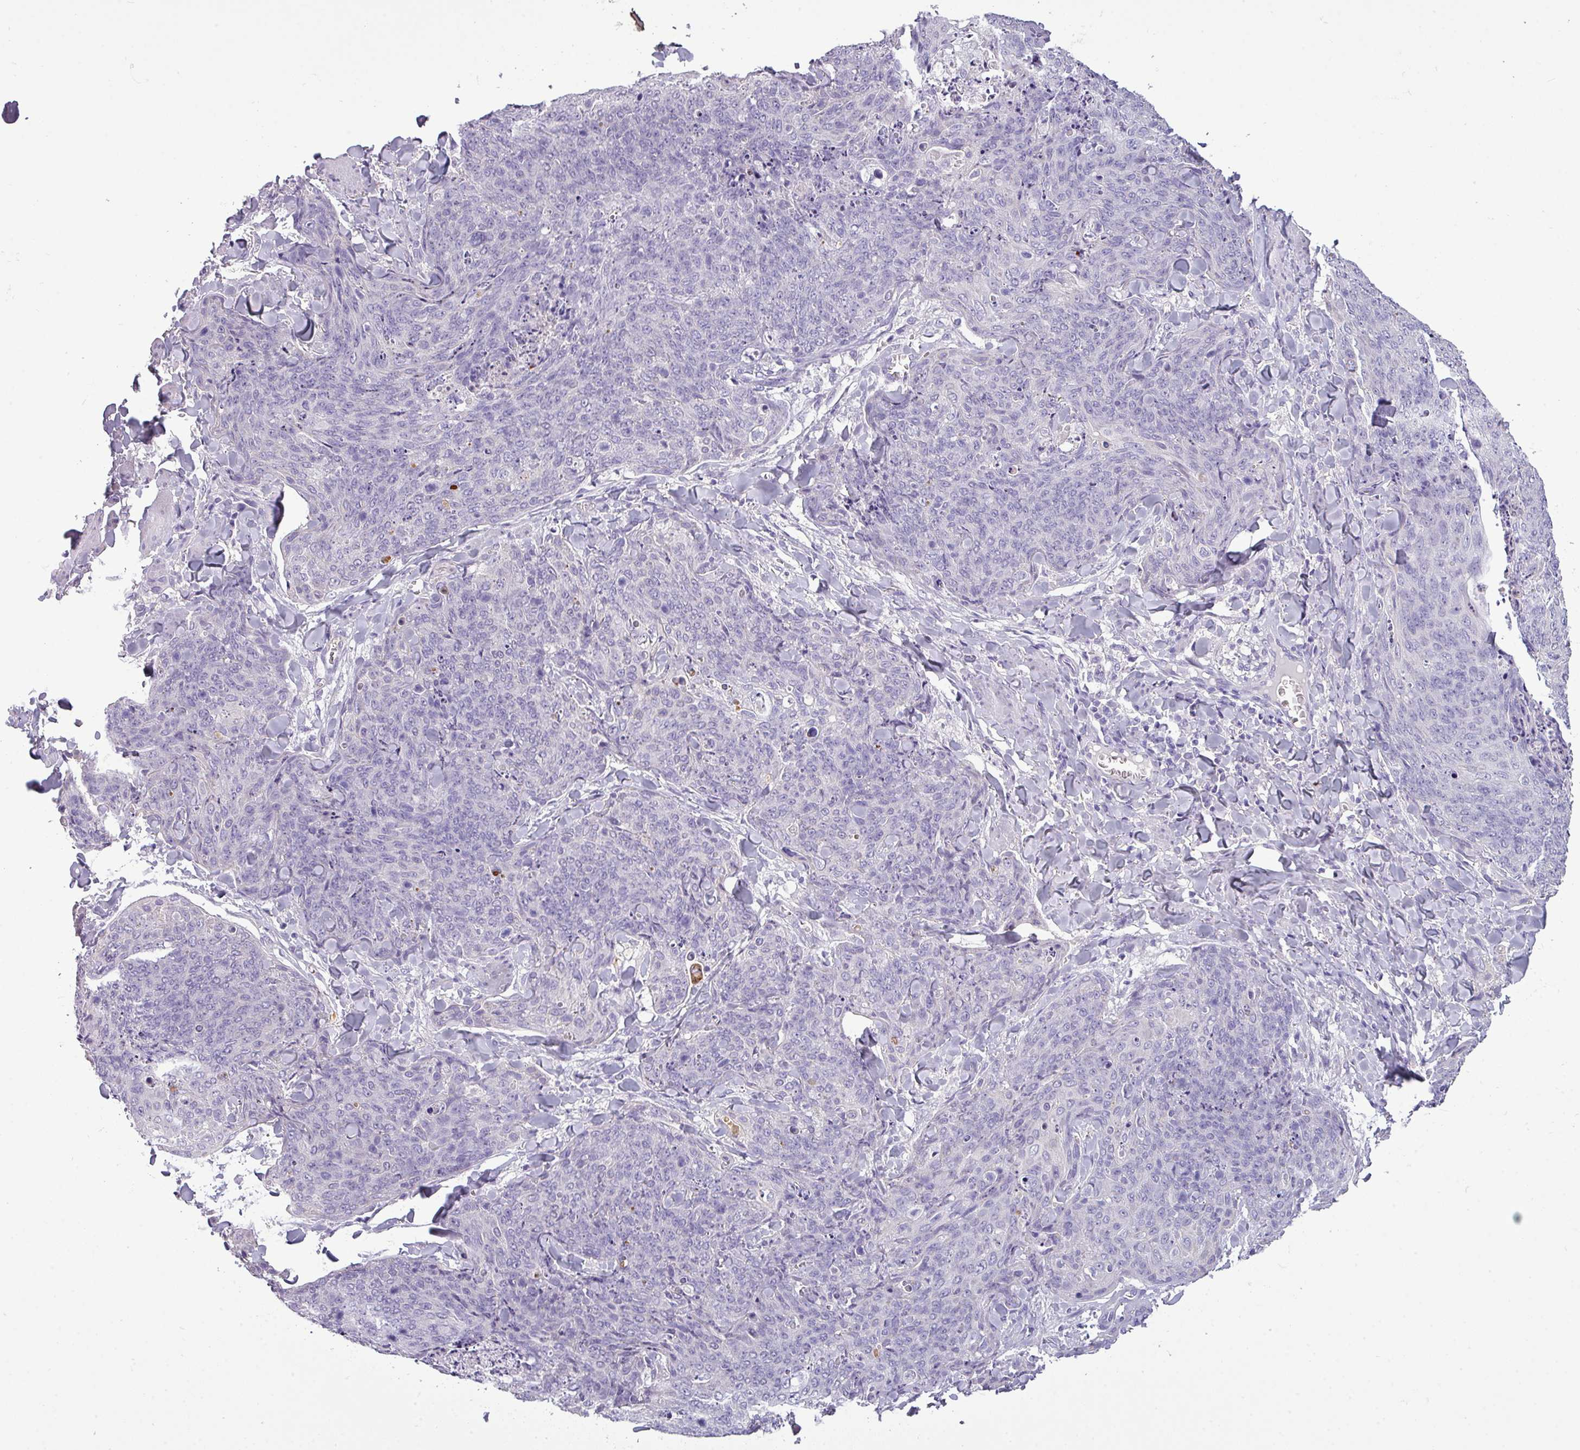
{"staining": {"intensity": "negative", "quantity": "none", "location": "none"}, "tissue": "skin cancer", "cell_type": "Tumor cells", "image_type": "cancer", "snomed": [{"axis": "morphology", "description": "Squamous cell carcinoma, NOS"}, {"axis": "topography", "description": "Skin"}, {"axis": "topography", "description": "Vulva"}], "caption": "The IHC histopathology image has no significant expression in tumor cells of squamous cell carcinoma (skin) tissue.", "gene": "DNAAF9", "patient": {"sex": "female", "age": 85}}